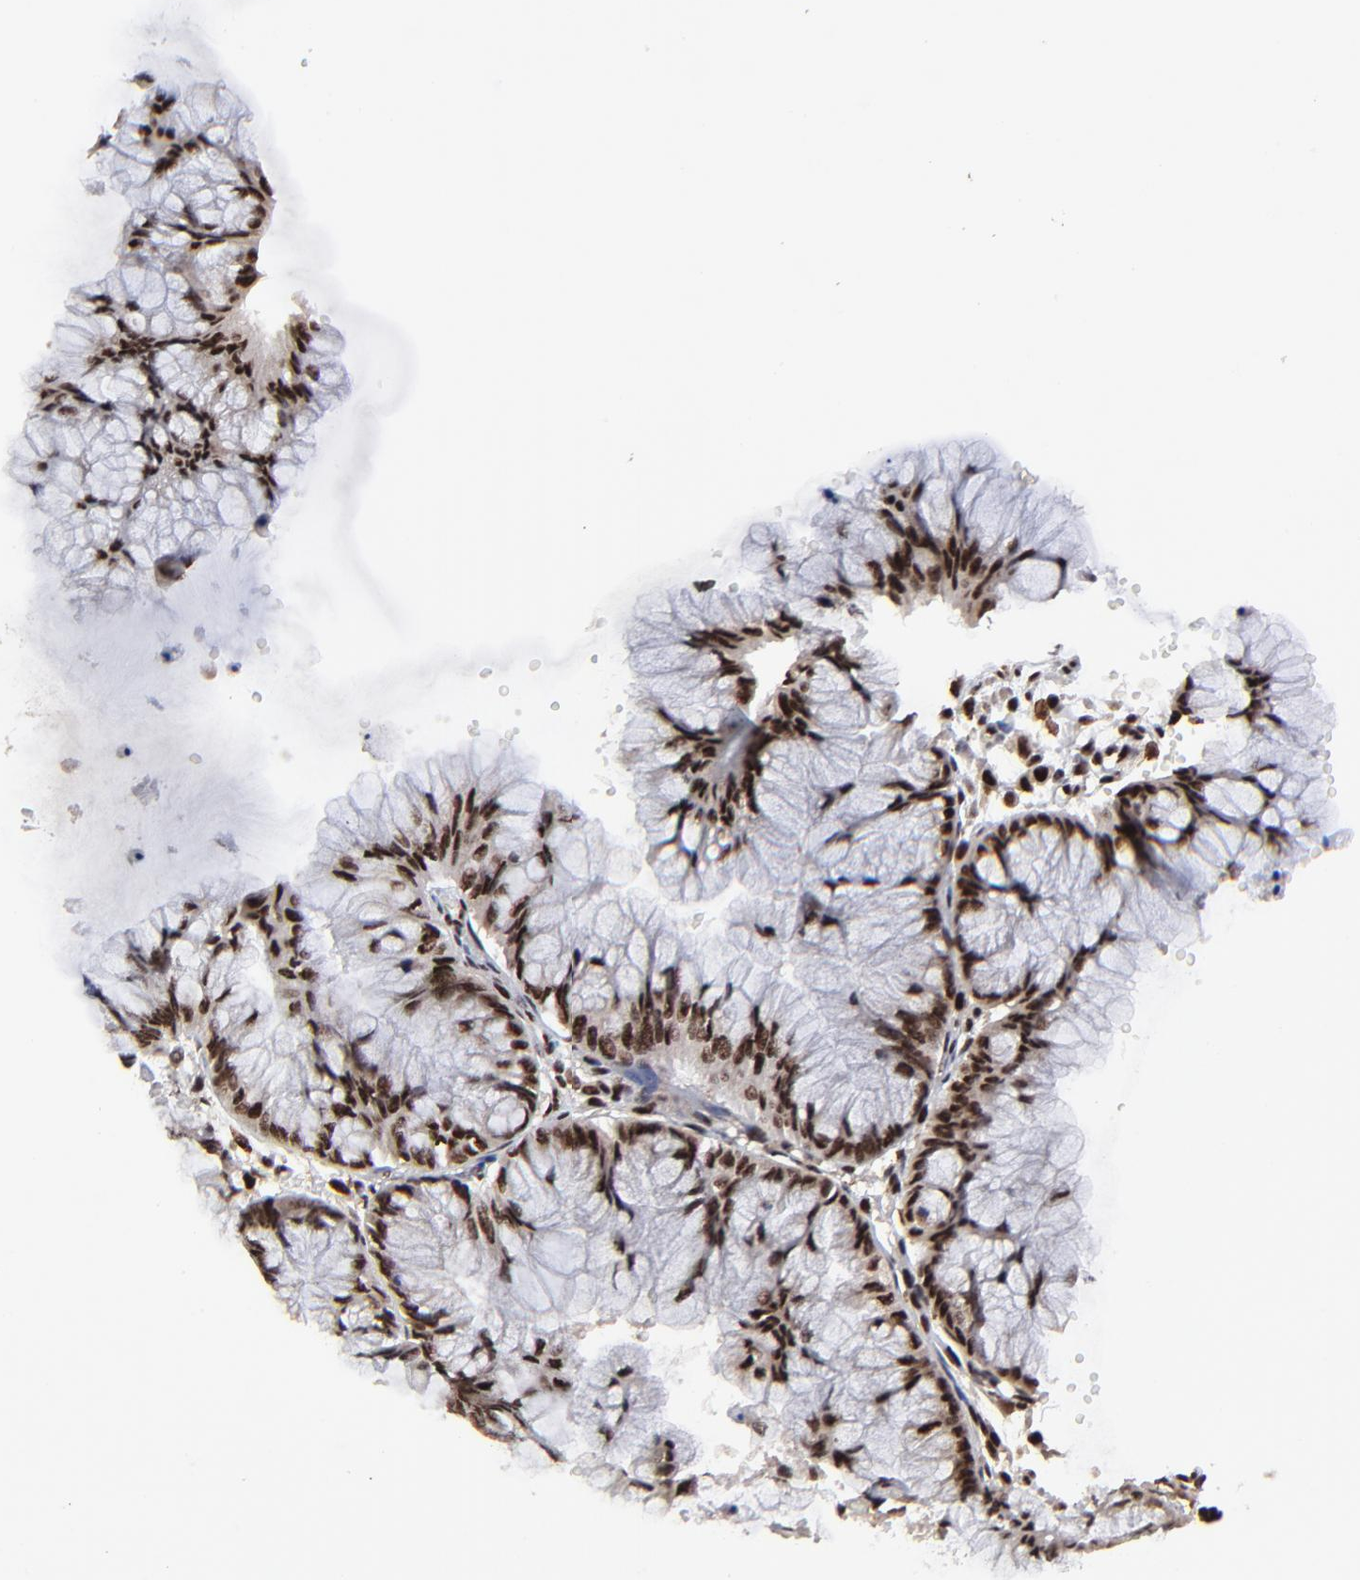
{"staining": {"intensity": "moderate", "quantity": ">75%", "location": "nuclear"}, "tissue": "ovarian cancer", "cell_type": "Tumor cells", "image_type": "cancer", "snomed": [{"axis": "morphology", "description": "Cystadenocarcinoma, mucinous, NOS"}, {"axis": "topography", "description": "Ovary"}], "caption": "Human ovarian cancer (mucinous cystadenocarcinoma) stained with a brown dye displays moderate nuclear positive positivity in about >75% of tumor cells.", "gene": "RBM22", "patient": {"sex": "female", "age": 63}}